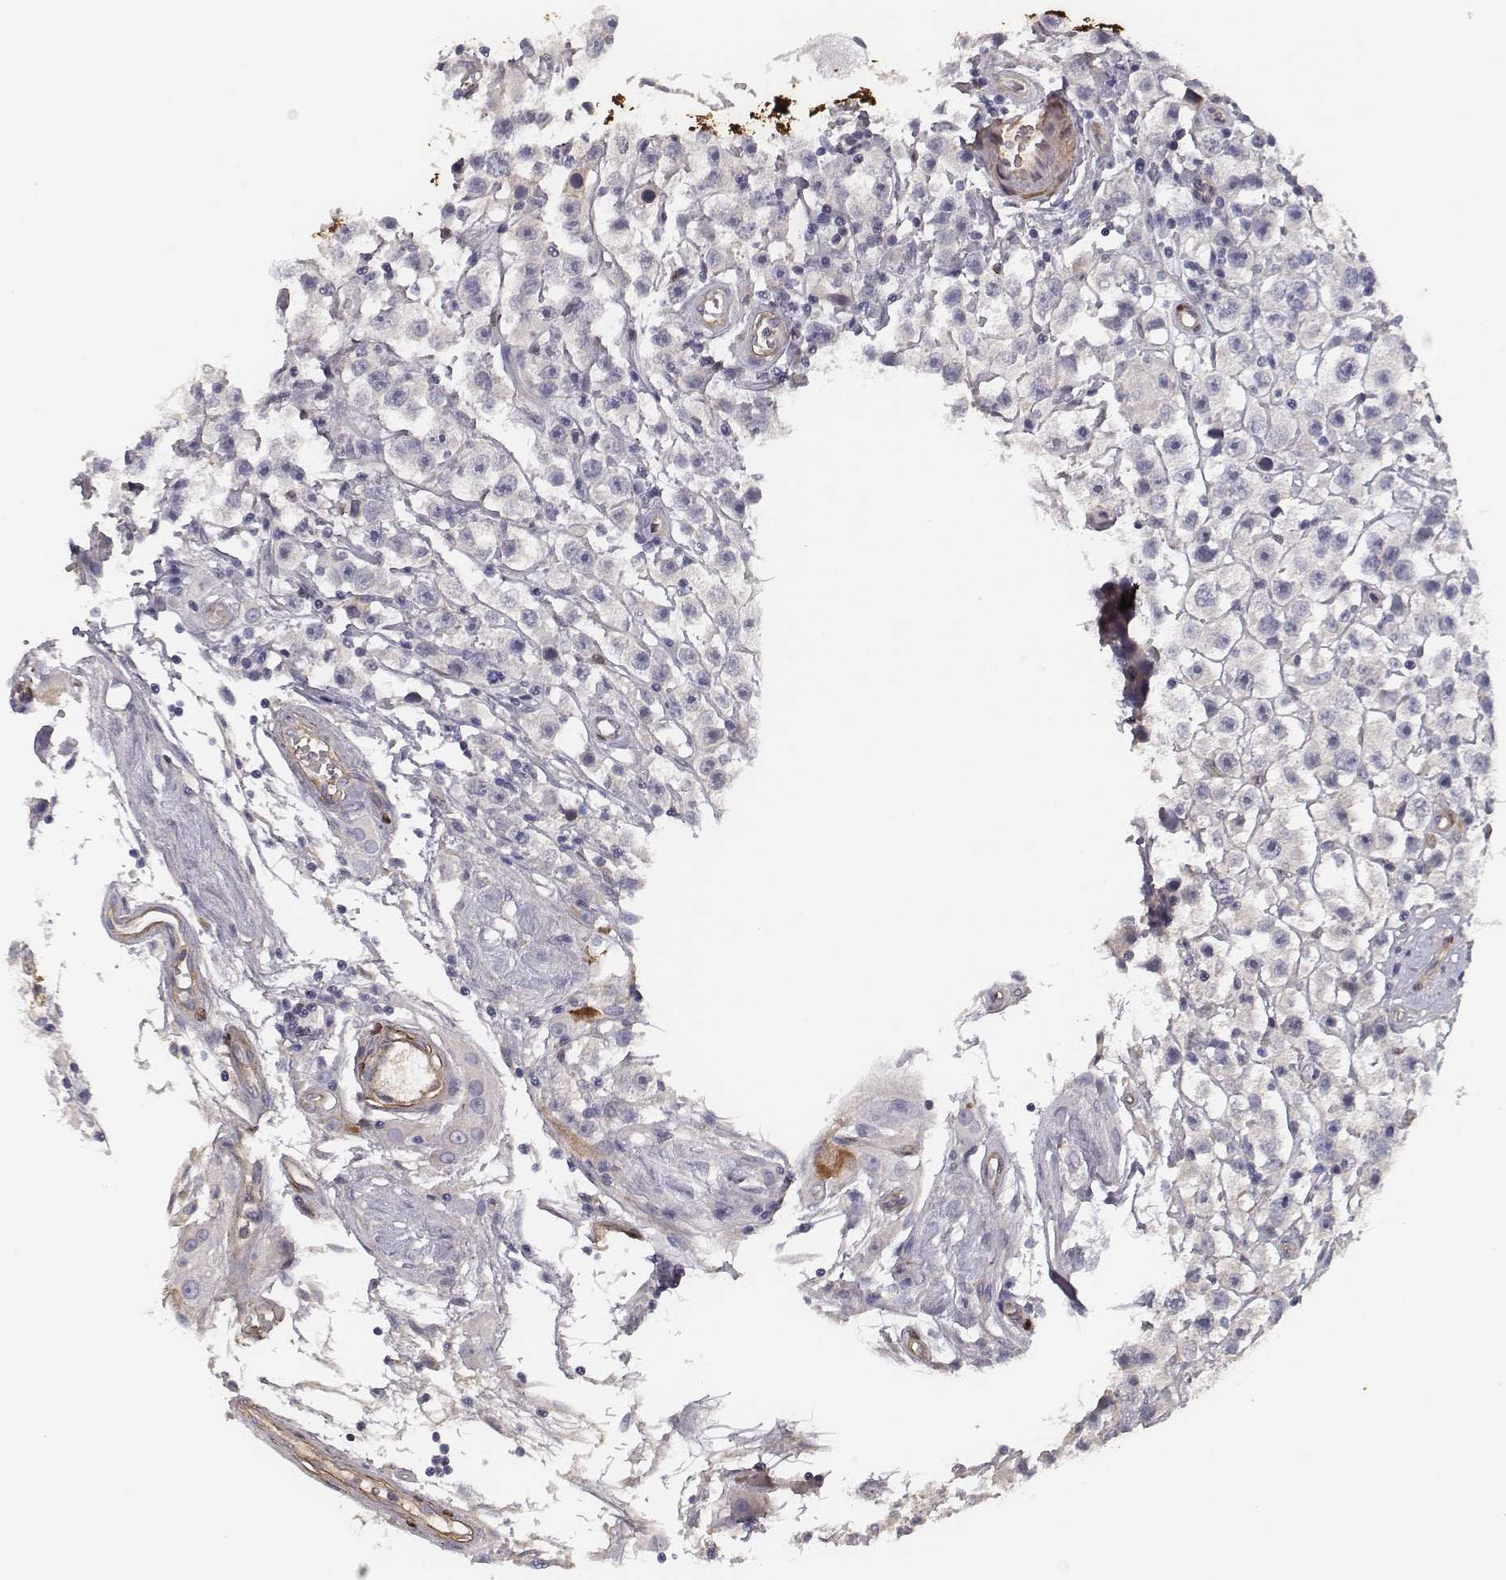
{"staining": {"intensity": "negative", "quantity": "none", "location": "none"}, "tissue": "testis cancer", "cell_type": "Tumor cells", "image_type": "cancer", "snomed": [{"axis": "morphology", "description": "Seminoma, NOS"}, {"axis": "topography", "description": "Testis"}], "caption": "A high-resolution micrograph shows immunohistochemistry staining of seminoma (testis), which exhibits no significant positivity in tumor cells.", "gene": "ISYNA1", "patient": {"sex": "male", "age": 45}}